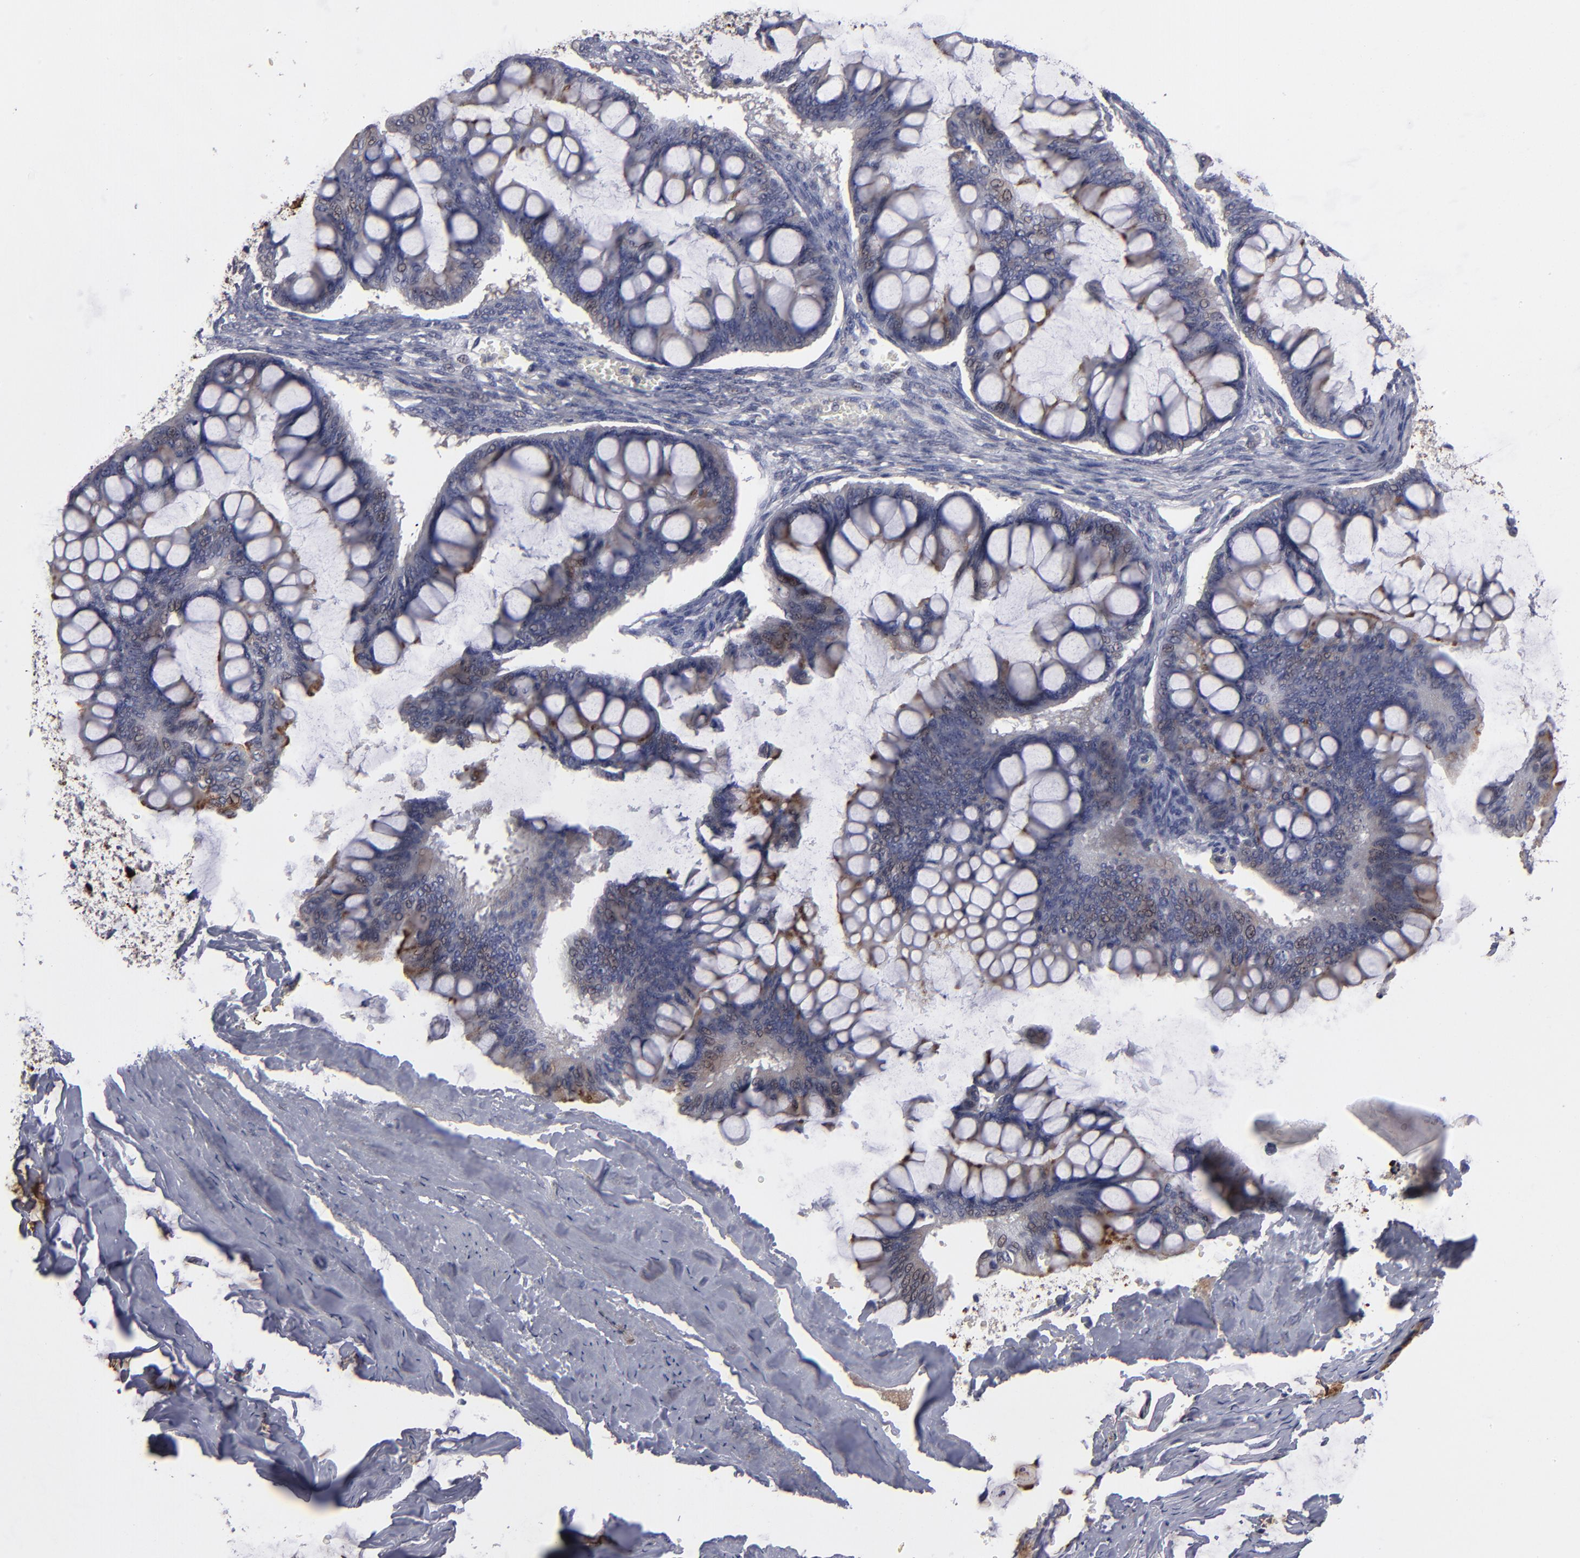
{"staining": {"intensity": "moderate", "quantity": "25%-75%", "location": "cytoplasmic/membranous"}, "tissue": "ovarian cancer", "cell_type": "Tumor cells", "image_type": "cancer", "snomed": [{"axis": "morphology", "description": "Cystadenocarcinoma, mucinous, NOS"}, {"axis": "topography", "description": "Ovary"}], "caption": "An image of ovarian cancer stained for a protein displays moderate cytoplasmic/membranous brown staining in tumor cells. The staining is performed using DAB brown chromogen to label protein expression. The nuclei are counter-stained blue using hematoxylin.", "gene": "GPM6B", "patient": {"sex": "female", "age": 73}}